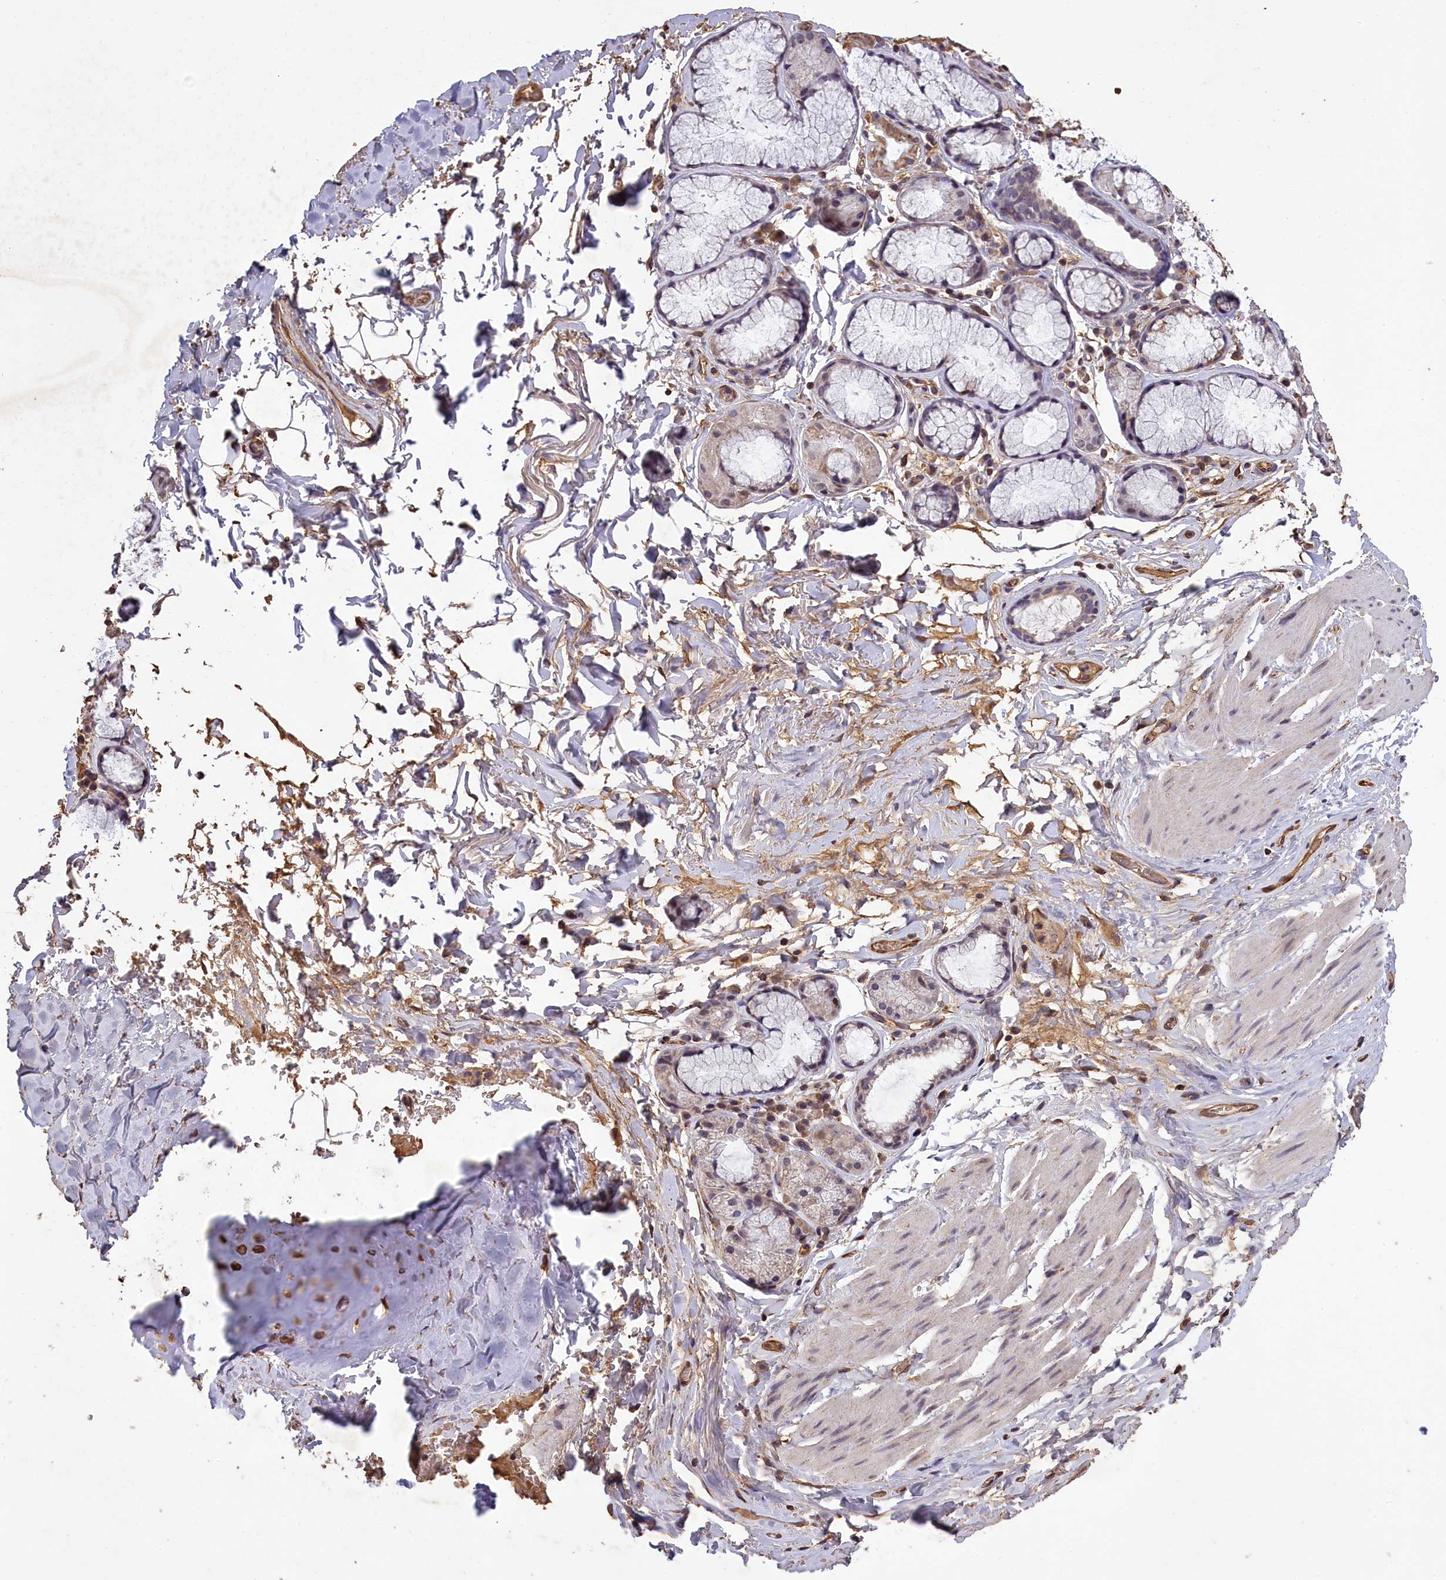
{"staining": {"intensity": "moderate", "quantity": ">75%", "location": "cytoplasmic/membranous"}, "tissue": "adipose tissue", "cell_type": "Adipocytes", "image_type": "normal", "snomed": [{"axis": "morphology", "description": "Normal tissue, NOS"}, {"axis": "topography", "description": "Cartilage tissue"}], "caption": "A photomicrograph showing moderate cytoplasmic/membranous positivity in about >75% of adipocytes in benign adipose tissue, as visualized by brown immunohistochemical staining.", "gene": "CLRN2", "patient": {"sex": "female", "age": 63}}